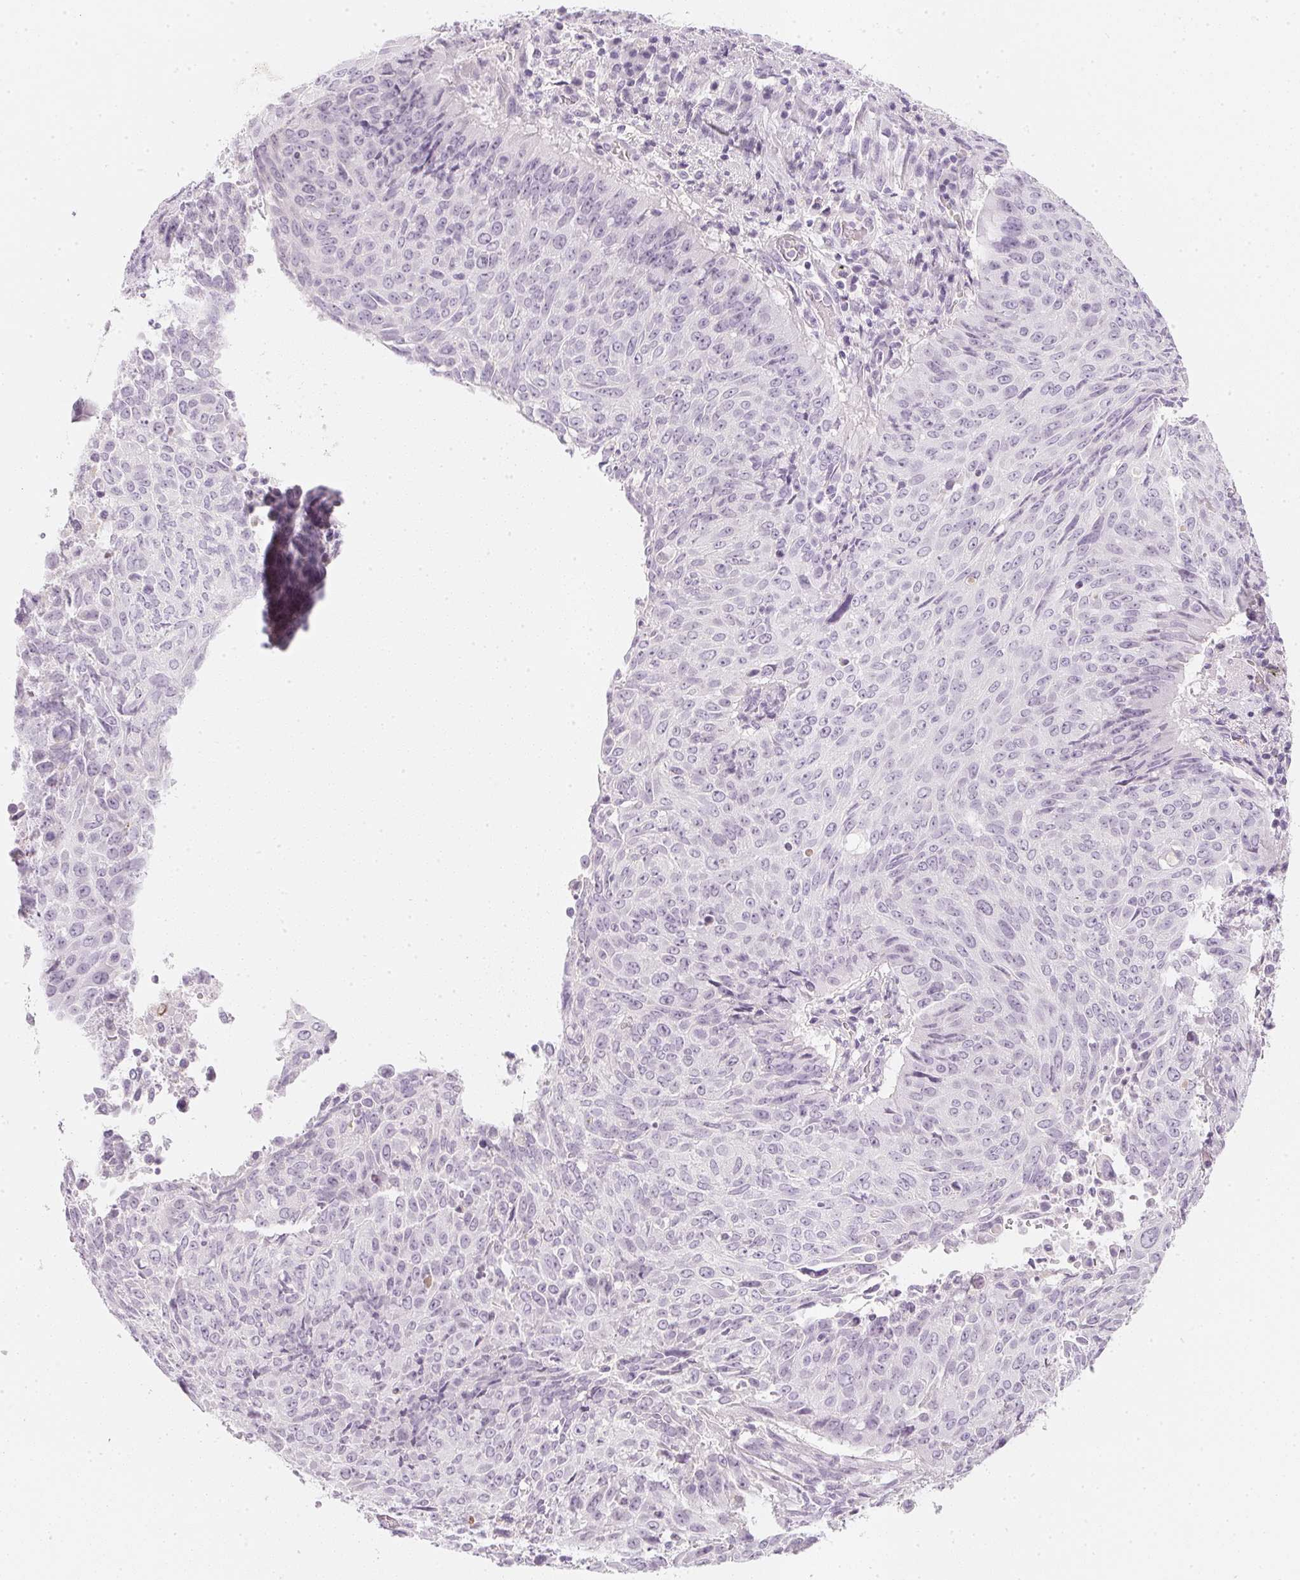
{"staining": {"intensity": "negative", "quantity": "none", "location": "none"}, "tissue": "lung cancer", "cell_type": "Tumor cells", "image_type": "cancer", "snomed": [{"axis": "morphology", "description": "Normal tissue, NOS"}, {"axis": "morphology", "description": "Squamous cell carcinoma, NOS"}, {"axis": "topography", "description": "Bronchus"}, {"axis": "topography", "description": "Lung"}], "caption": "IHC of human lung cancer demonstrates no expression in tumor cells.", "gene": "CHST4", "patient": {"sex": "male", "age": 64}}